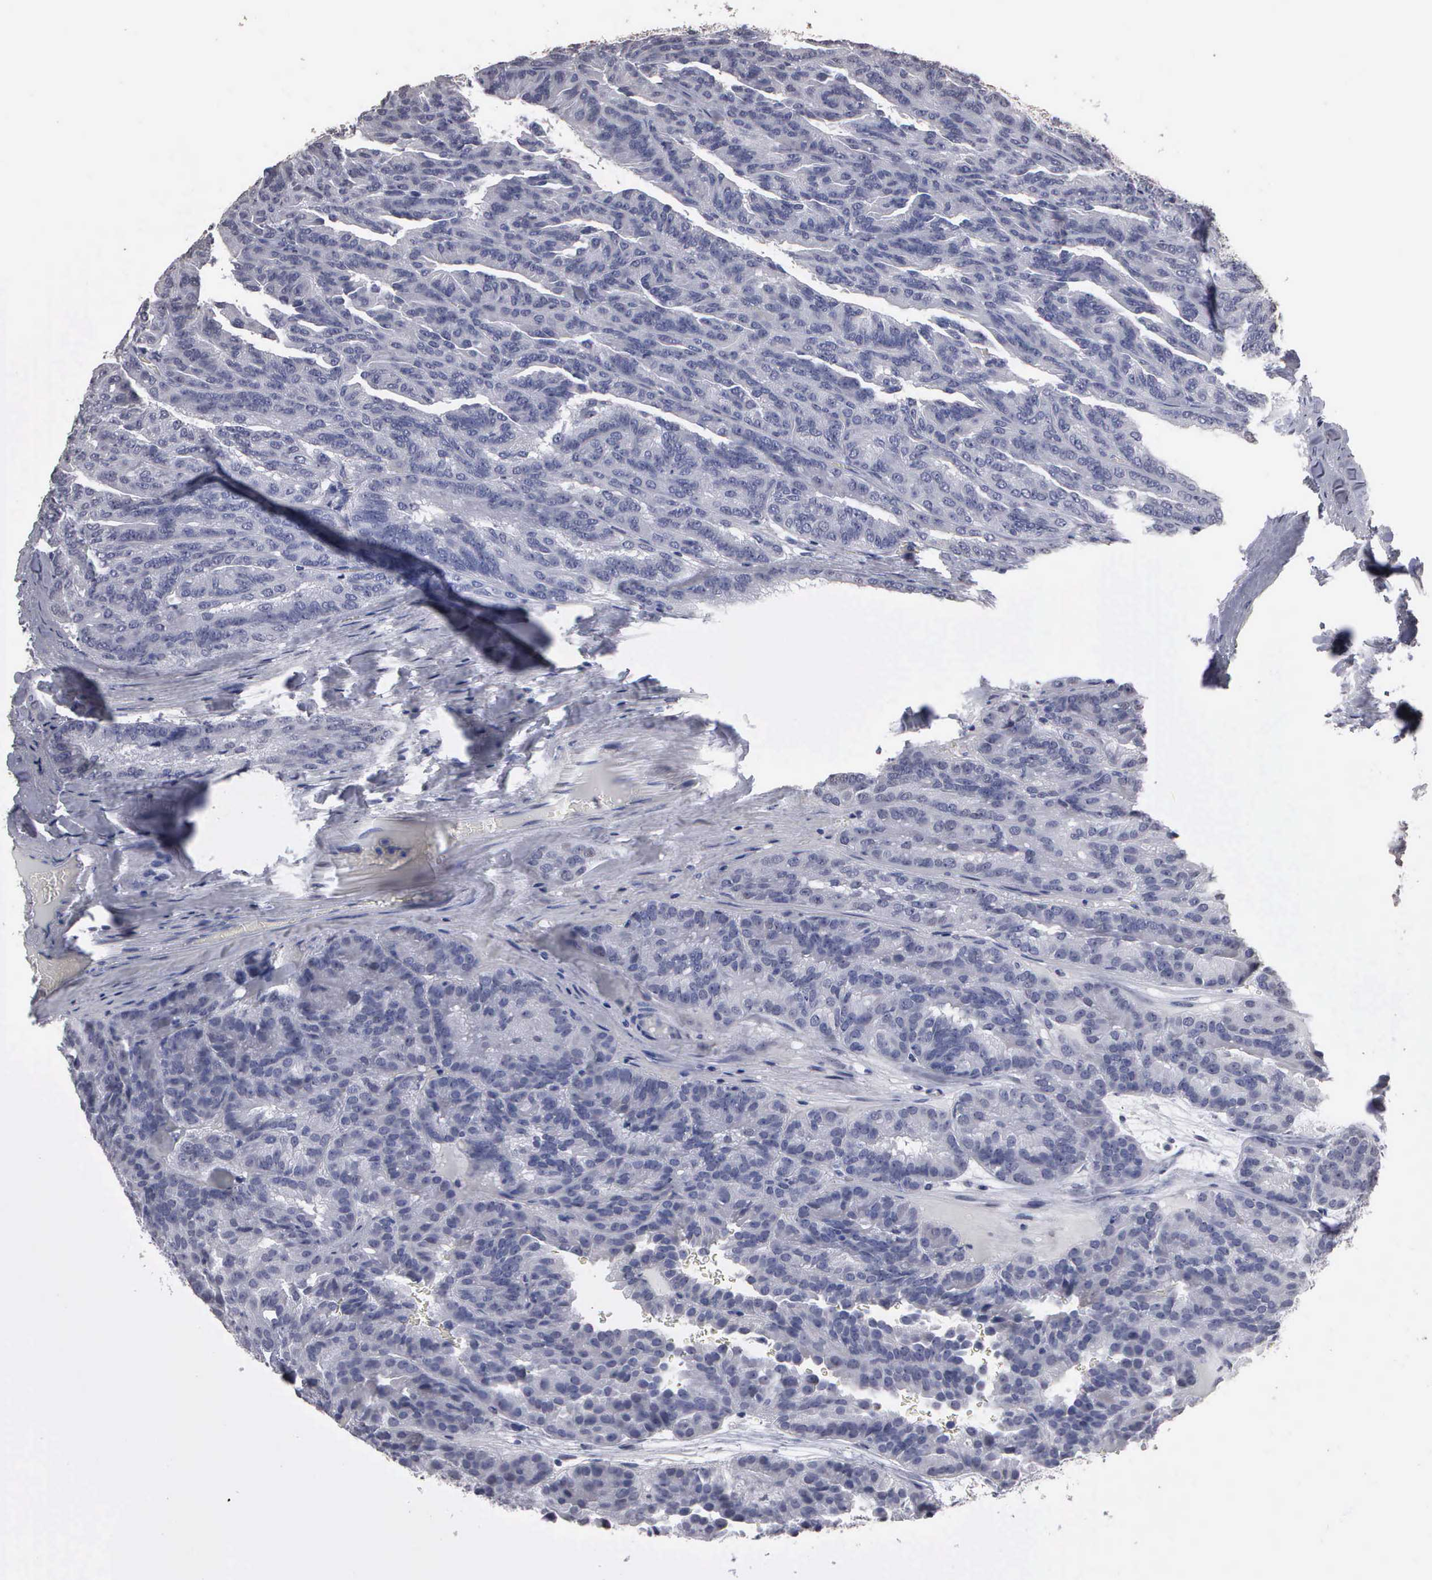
{"staining": {"intensity": "negative", "quantity": "none", "location": "none"}, "tissue": "renal cancer", "cell_type": "Tumor cells", "image_type": "cancer", "snomed": [{"axis": "morphology", "description": "Adenocarcinoma, NOS"}, {"axis": "topography", "description": "Kidney"}], "caption": "Tumor cells are negative for protein expression in human renal cancer (adenocarcinoma).", "gene": "UPB1", "patient": {"sex": "male", "age": 46}}